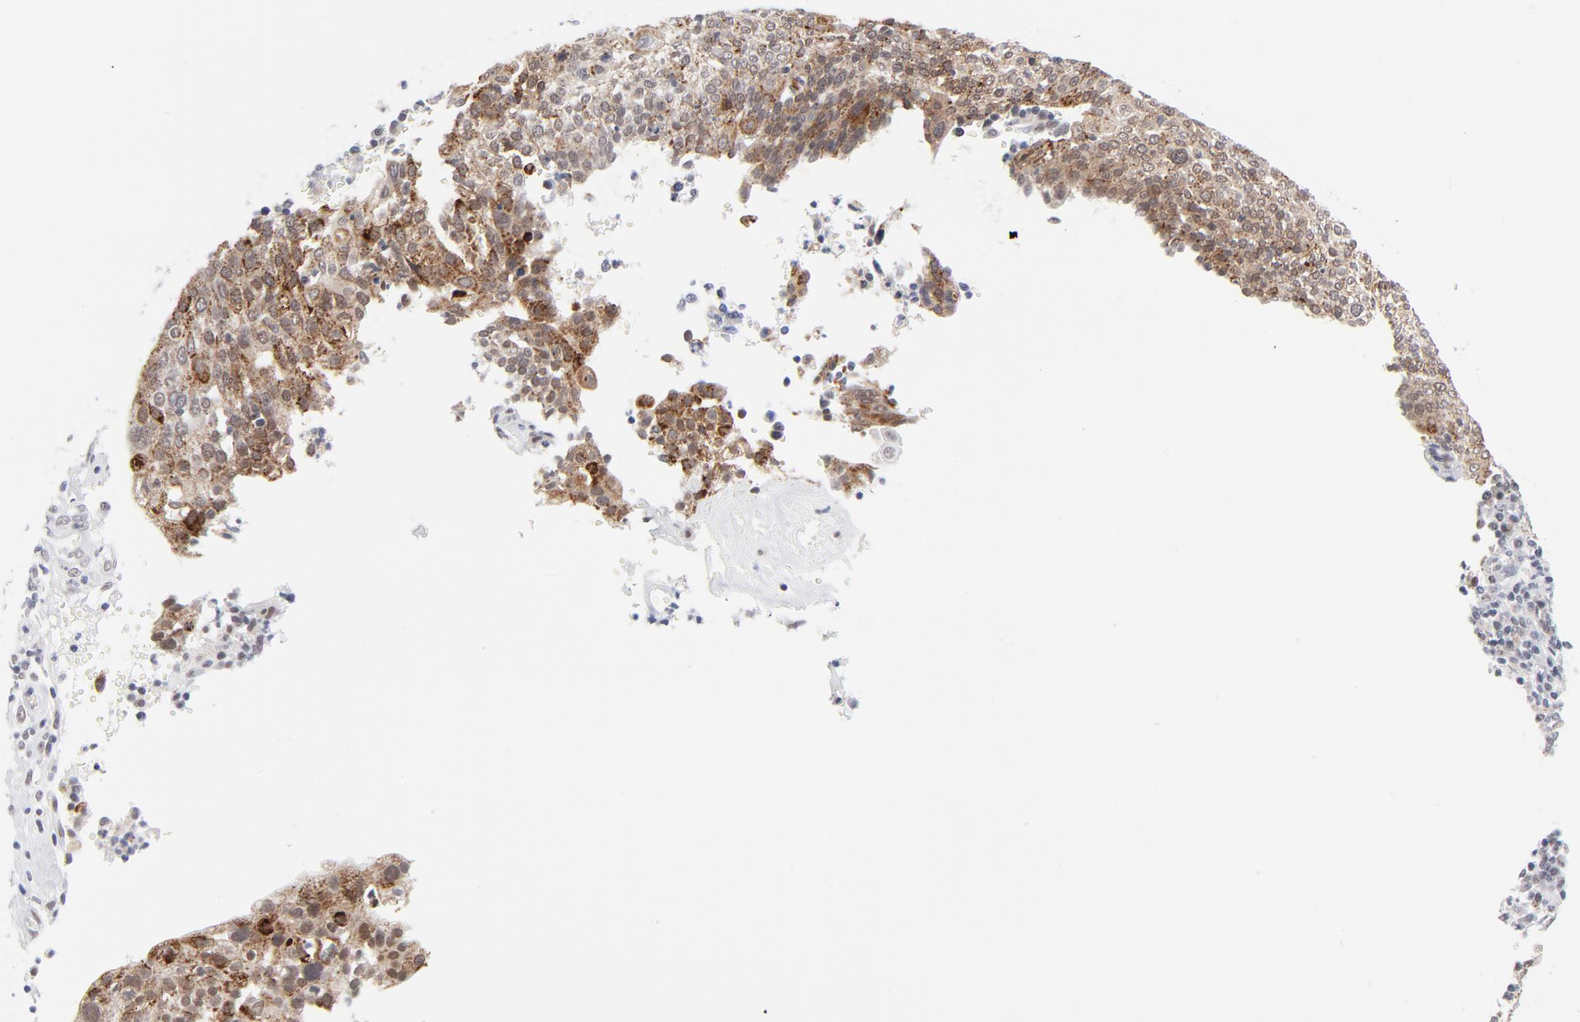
{"staining": {"intensity": "moderate", "quantity": "25%-75%", "location": "cytoplasmic/membranous,nuclear"}, "tissue": "cervical cancer", "cell_type": "Tumor cells", "image_type": "cancer", "snomed": [{"axis": "morphology", "description": "Squamous cell carcinoma, NOS"}, {"axis": "topography", "description": "Cervix"}], "caption": "About 25%-75% of tumor cells in human squamous cell carcinoma (cervical) demonstrate moderate cytoplasmic/membranous and nuclear protein expression as visualized by brown immunohistochemical staining.", "gene": "BAP1", "patient": {"sex": "female", "age": 40}}